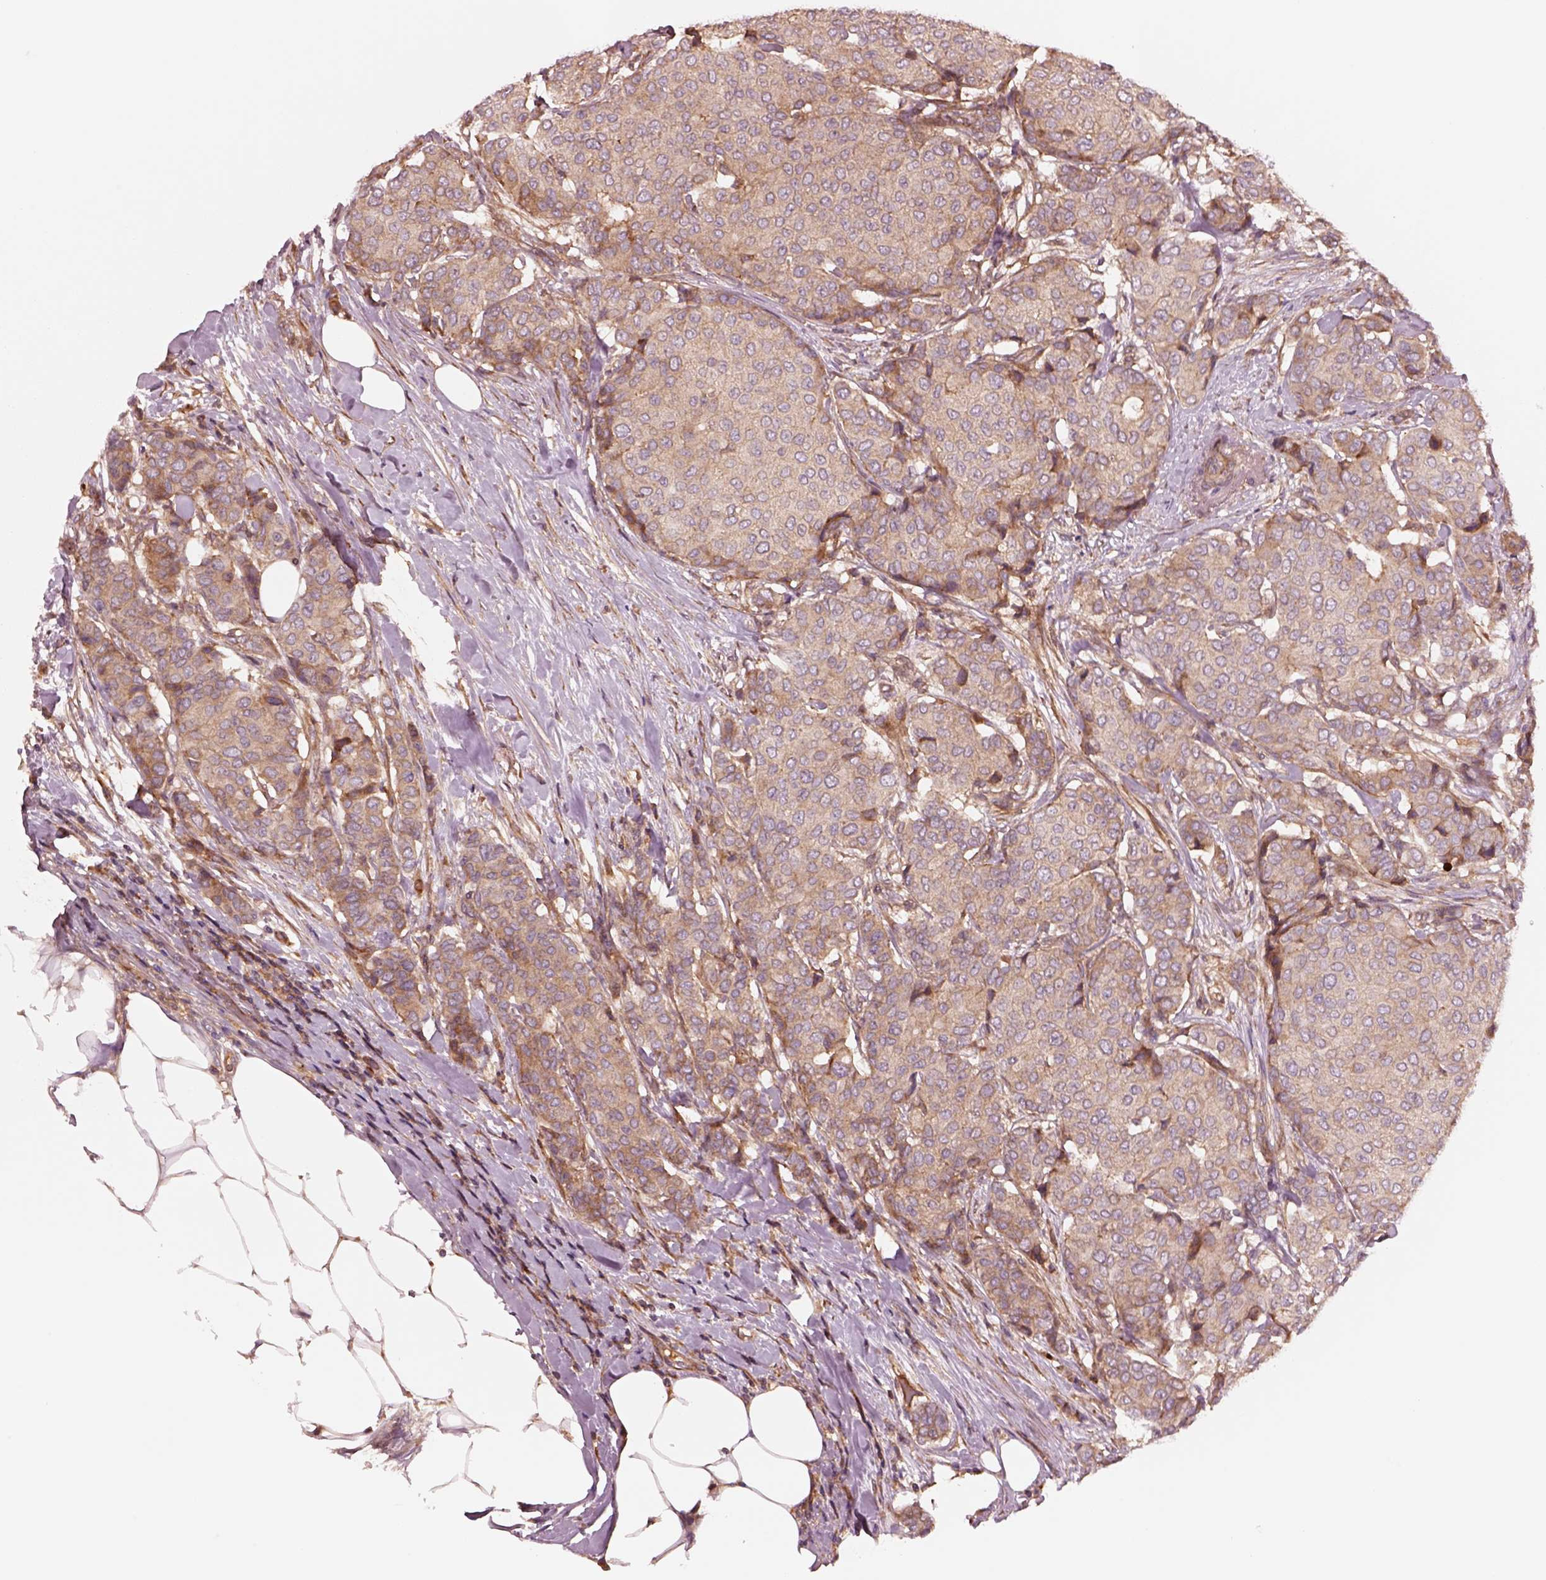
{"staining": {"intensity": "weak", "quantity": ">75%", "location": "cytoplasmic/membranous"}, "tissue": "breast cancer", "cell_type": "Tumor cells", "image_type": "cancer", "snomed": [{"axis": "morphology", "description": "Duct carcinoma"}, {"axis": "topography", "description": "Breast"}], "caption": "Human breast intraductal carcinoma stained with a brown dye displays weak cytoplasmic/membranous positive expression in approximately >75% of tumor cells.", "gene": "ASCC2", "patient": {"sex": "female", "age": 75}}